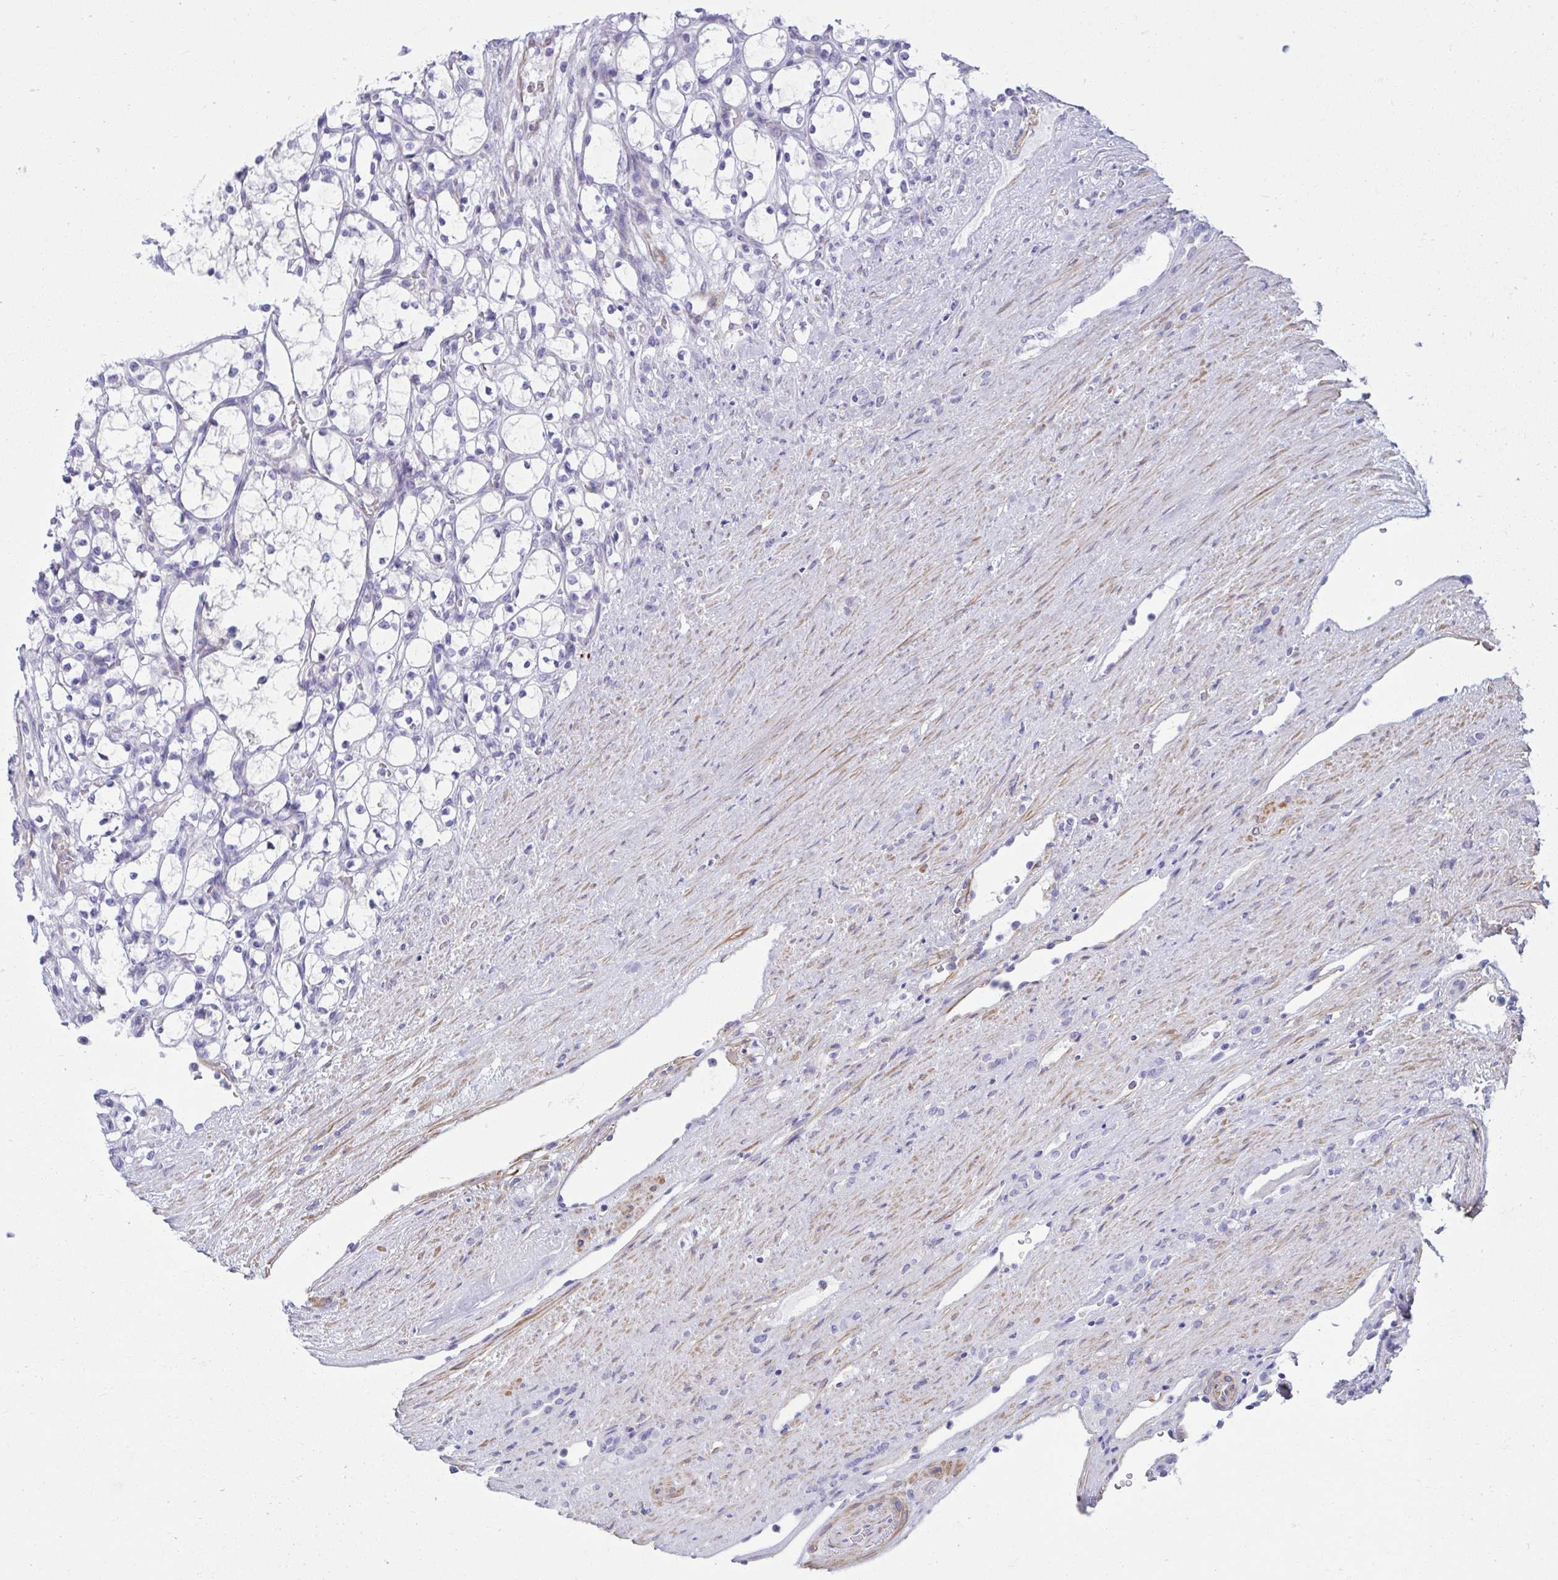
{"staining": {"intensity": "negative", "quantity": "none", "location": "none"}, "tissue": "renal cancer", "cell_type": "Tumor cells", "image_type": "cancer", "snomed": [{"axis": "morphology", "description": "Adenocarcinoma, NOS"}, {"axis": "topography", "description": "Kidney"}], "caption": "Tumor cells show no significant expression in renal cancer (adenocarcinoma).", "gene": "PUS7L", "patient": {"sex": "female", "age": 69}}